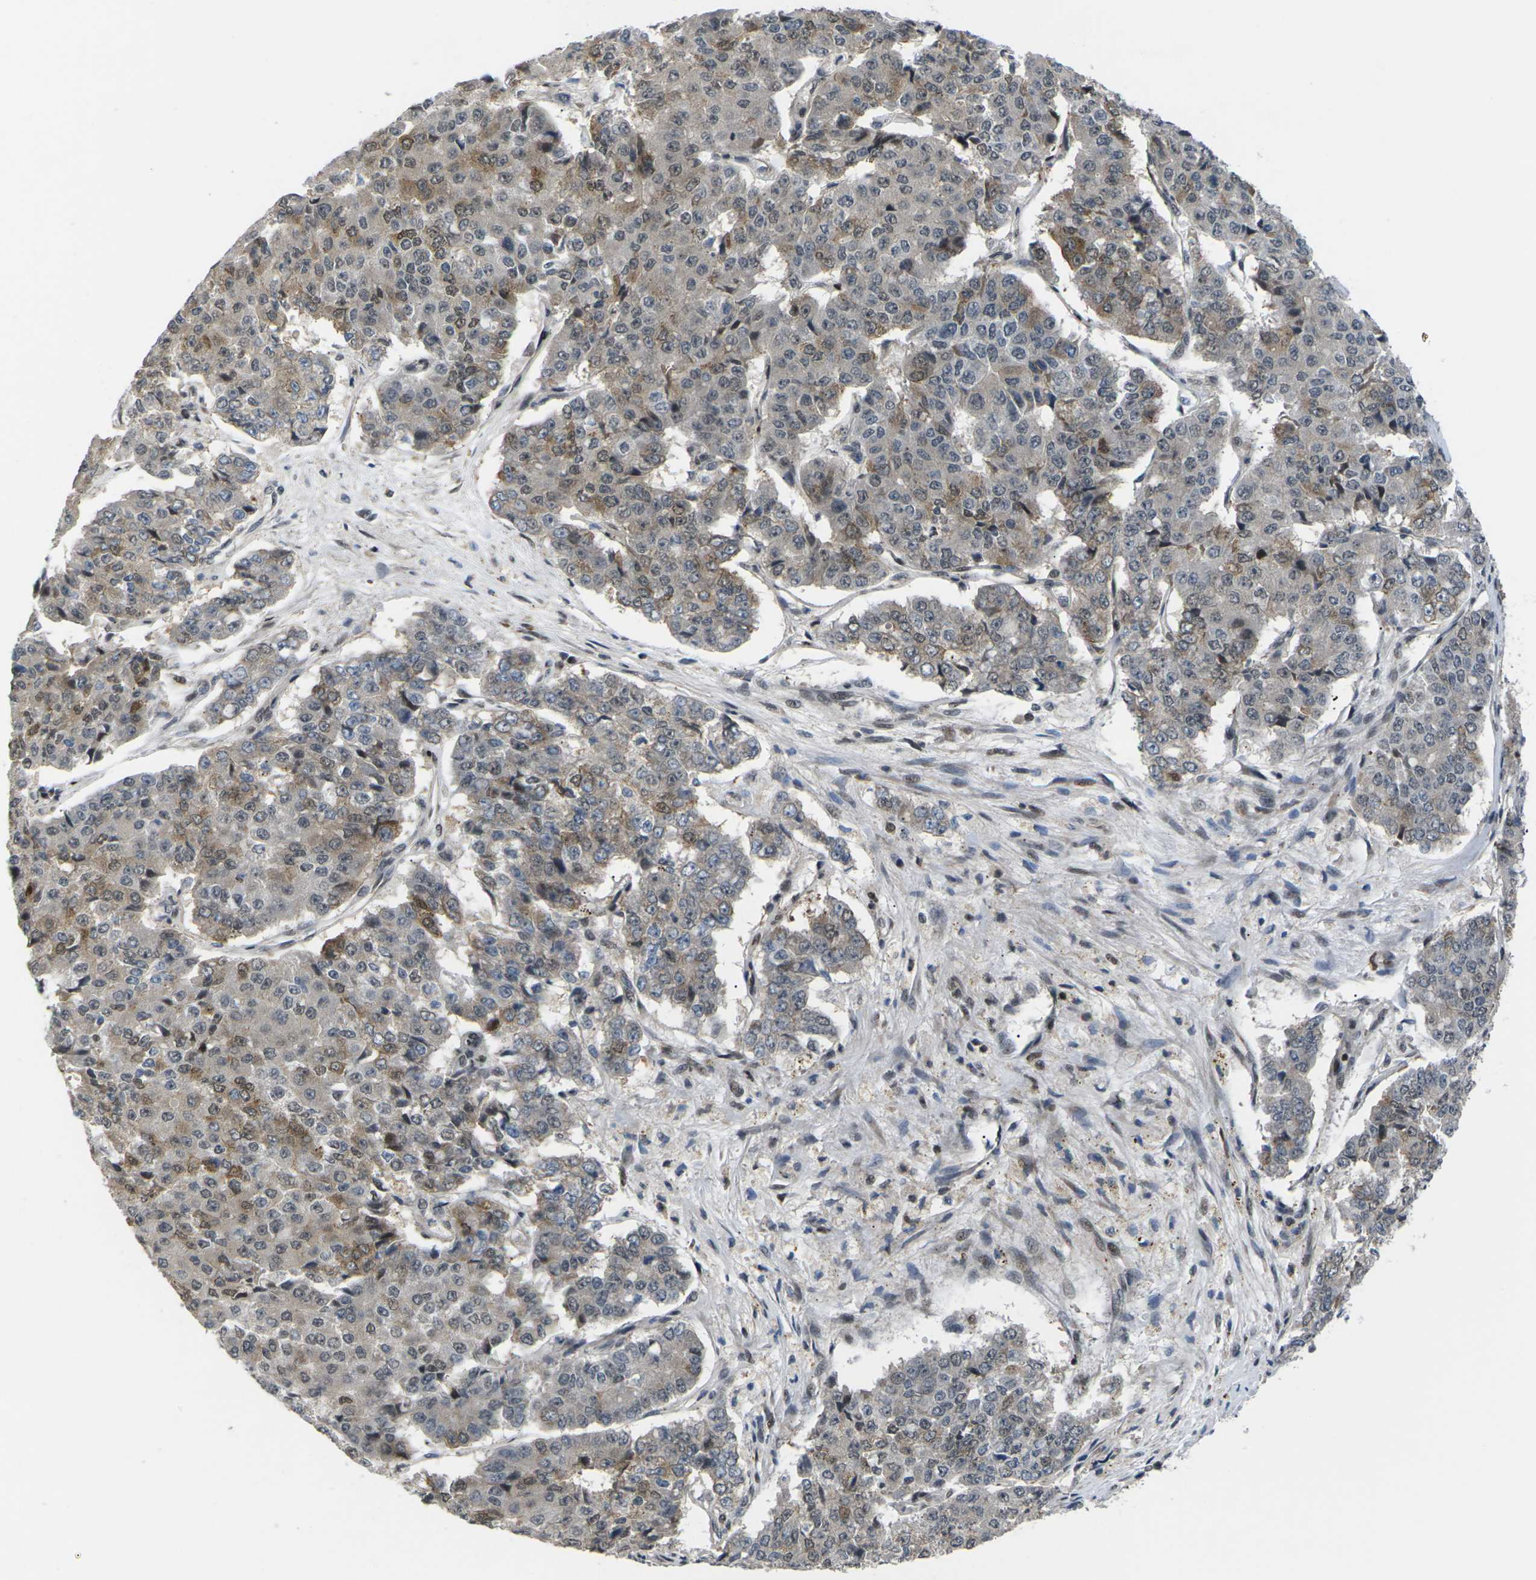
{"staining": {"intensity": "moderate", "quantity": "<25%", "location": "cytoplasmic/membranous"}, "tissue": "pancreatic cancer", "cell_type": "Tumor cells", "image_type": "cancer", "snomed": [{"axis": "morphology", "description": "Adenocarcinoma, NOS"}, {"axis": "topography", "description": "Pancreas"}], "caption": "DAB (3,3'-diaminobenzidine) immunohistochemical staining of pancreatic cancer reveals moderate cytoplasmic/membranous protein expression in approximately <25% of tumor cells.", "gene": "RPS6KA3", "patient": {"sex": "male", "age": 50}}